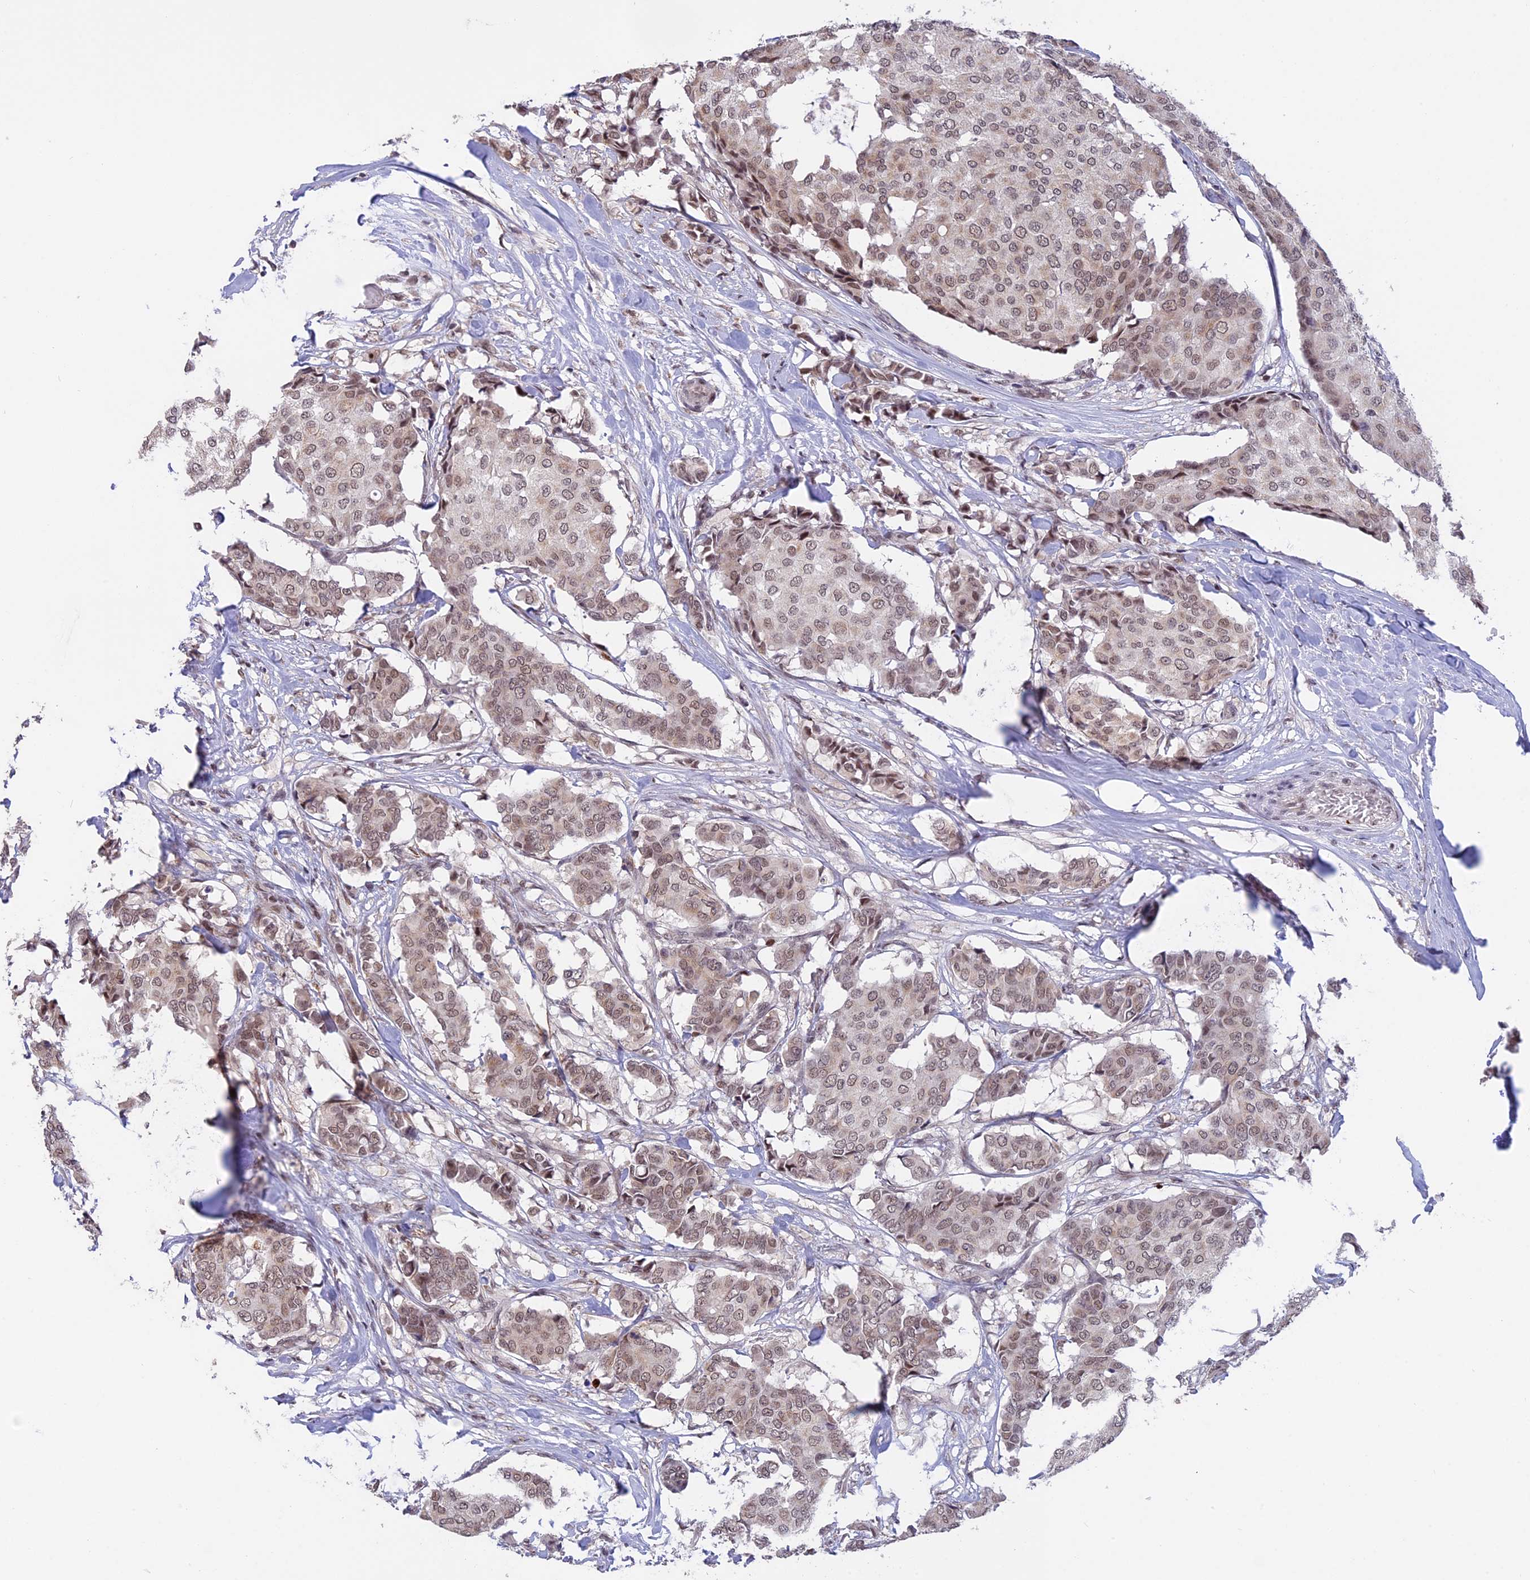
{"staining": {"intensity": "weak", "quantity": ">75%", "location": "nuclear"}, "tissue": "breast cancer", "cell_type": "Tumor cells", "image_type": "cancer", "snomed": [{"axis": "morphology", "description": "Duct carcinoma"}, {"axis": "topography", "description": "Breast"}], "caption": "Brown immunohistochemical staining in breast cancer reveals weak nuclear positivity in approximately >75% of tumor cells. (brown staining indicates protein expression, while blue staining denotes nuclei).", "gene": "POLR2C", "patient": {"sex": "female", "age": 75}}